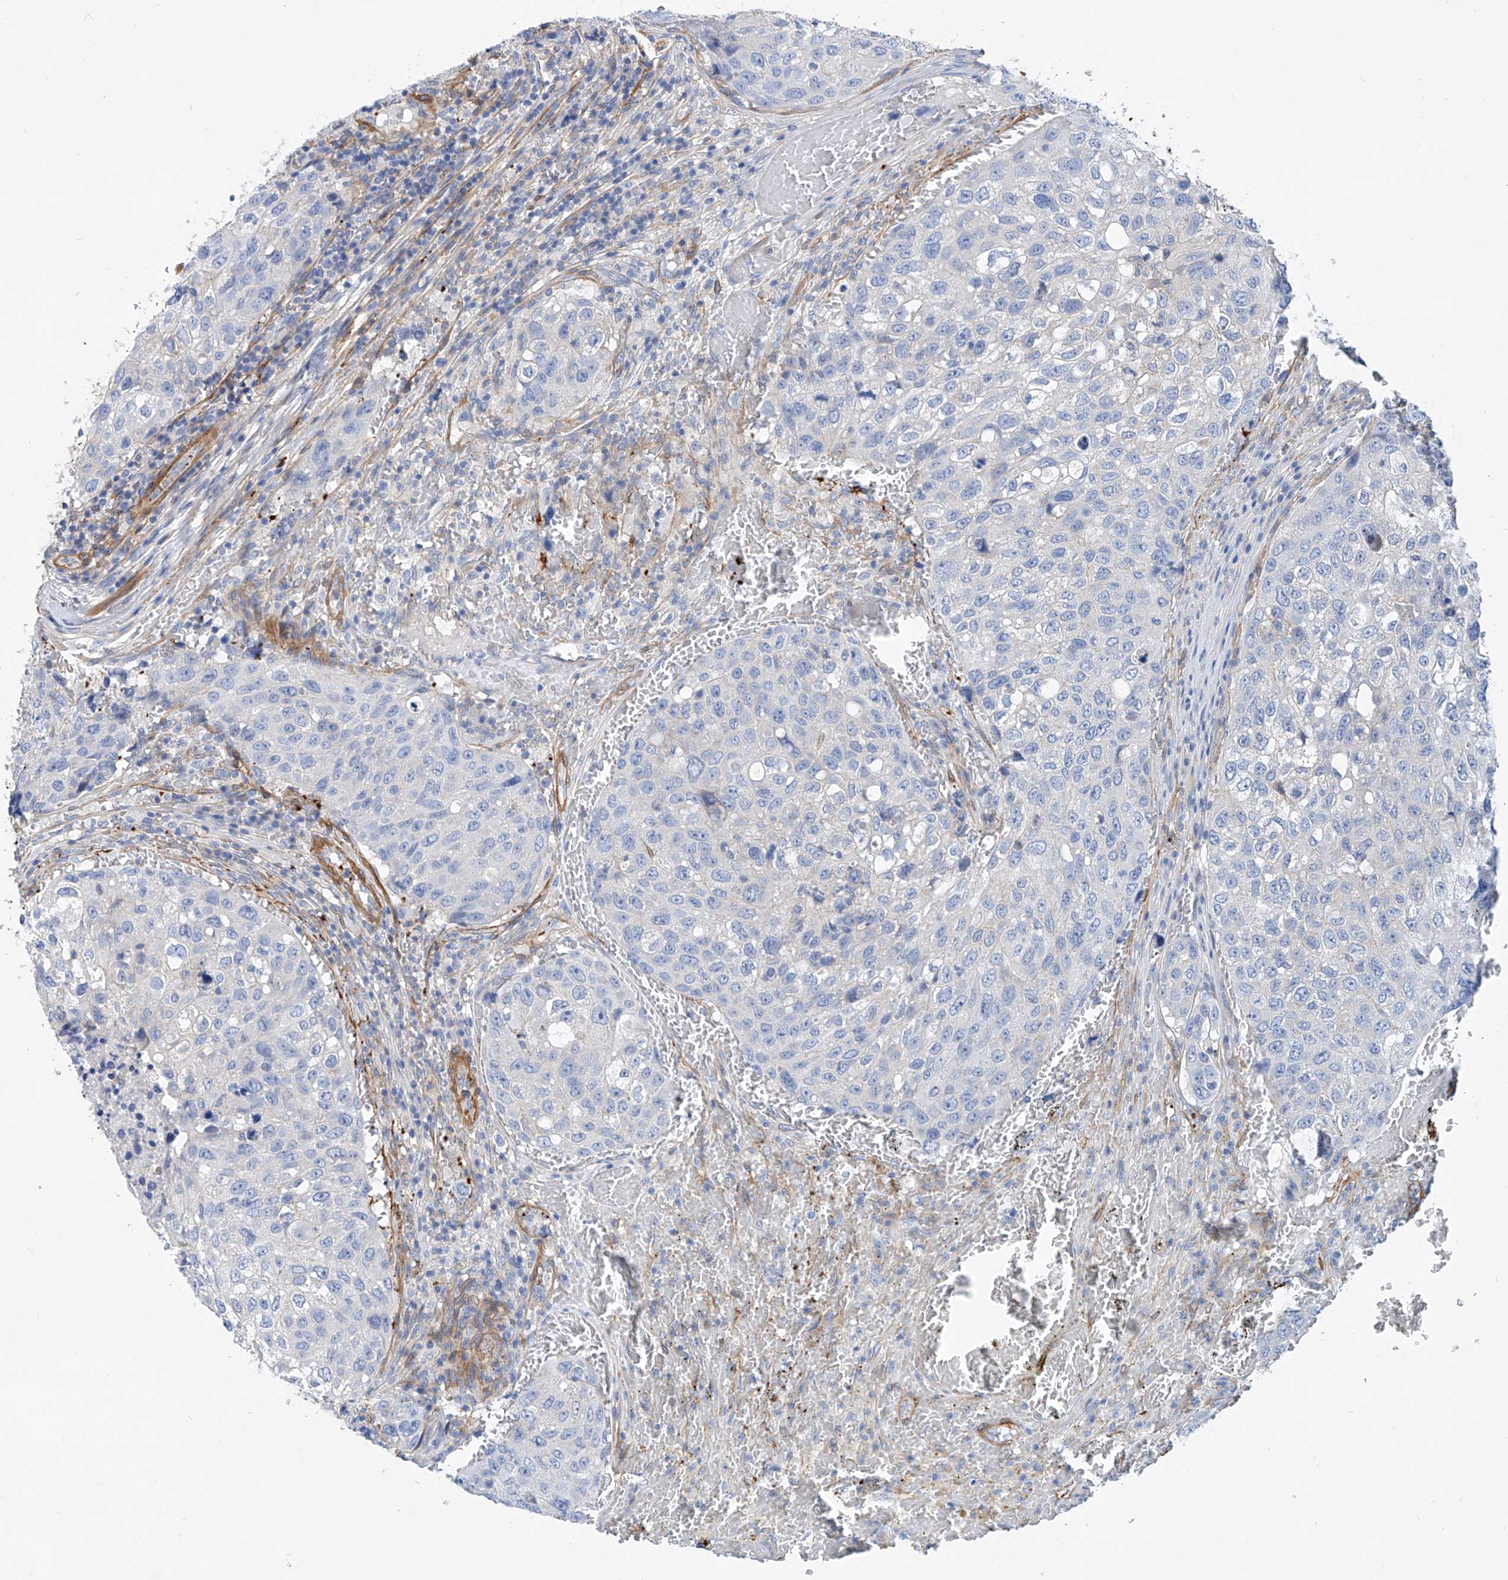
{"staining": {"intensity": "negative", "quantity": "none", "location": "none"}, "tissue": "urothelial cancer", "cell_type": "Tumor cells", "image_type": "cancer", "snomed": [{"axis": "morphology", "description": "Urothelial carcinoma, High grade"}, {"axis": "topography", "description": "Lymph node"}, {"axis": "topography", "description": "Urinary bladder"}], "caption": "The histopathology image displays no staining of tumor cells in high-grade urothelial carcinoma. (DAB IHC visualized using brightfield microscopy, high magnification).", "gene": "TAS2R60", "patient": {"sex": "male", "age": 51}}